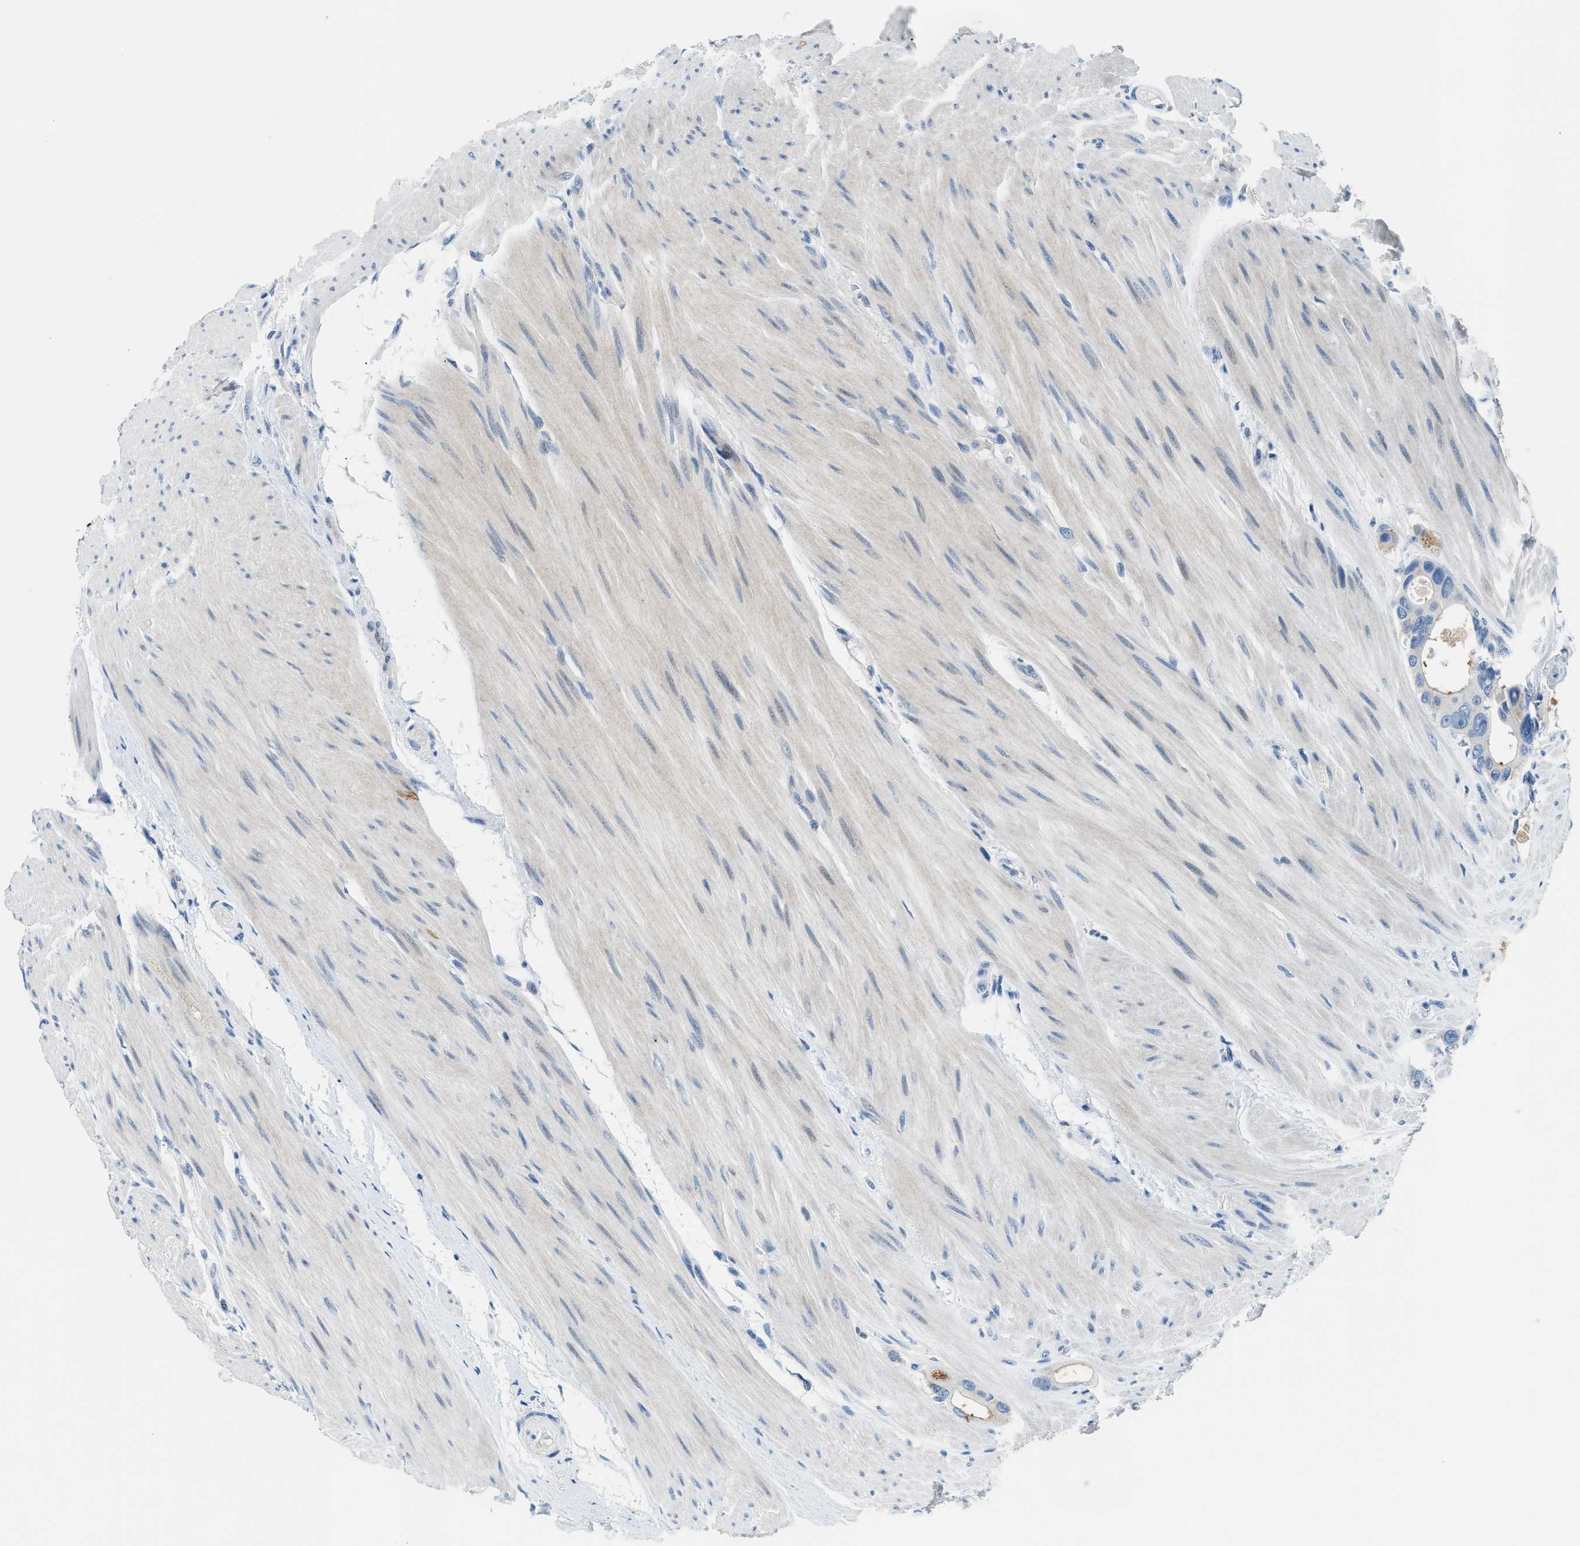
{"staining": {"intensity": "negative", "quantity": "none", "location": "none"}, "tissue": "colorectal cancer", "cell_type": "Tumor cells", "image_type": "cancer", "snomed": [{"axis": "morphology", "description": "Adenocarcinoma, NOS"}, {"axis": "topography", "description": "Rectum"}], "caption": "Histopathology image shows no protein expression in tumor cells of colorectal cancer tissue.", "gene": "MBL2", "patient": {"sex": "male", "age": 51}}